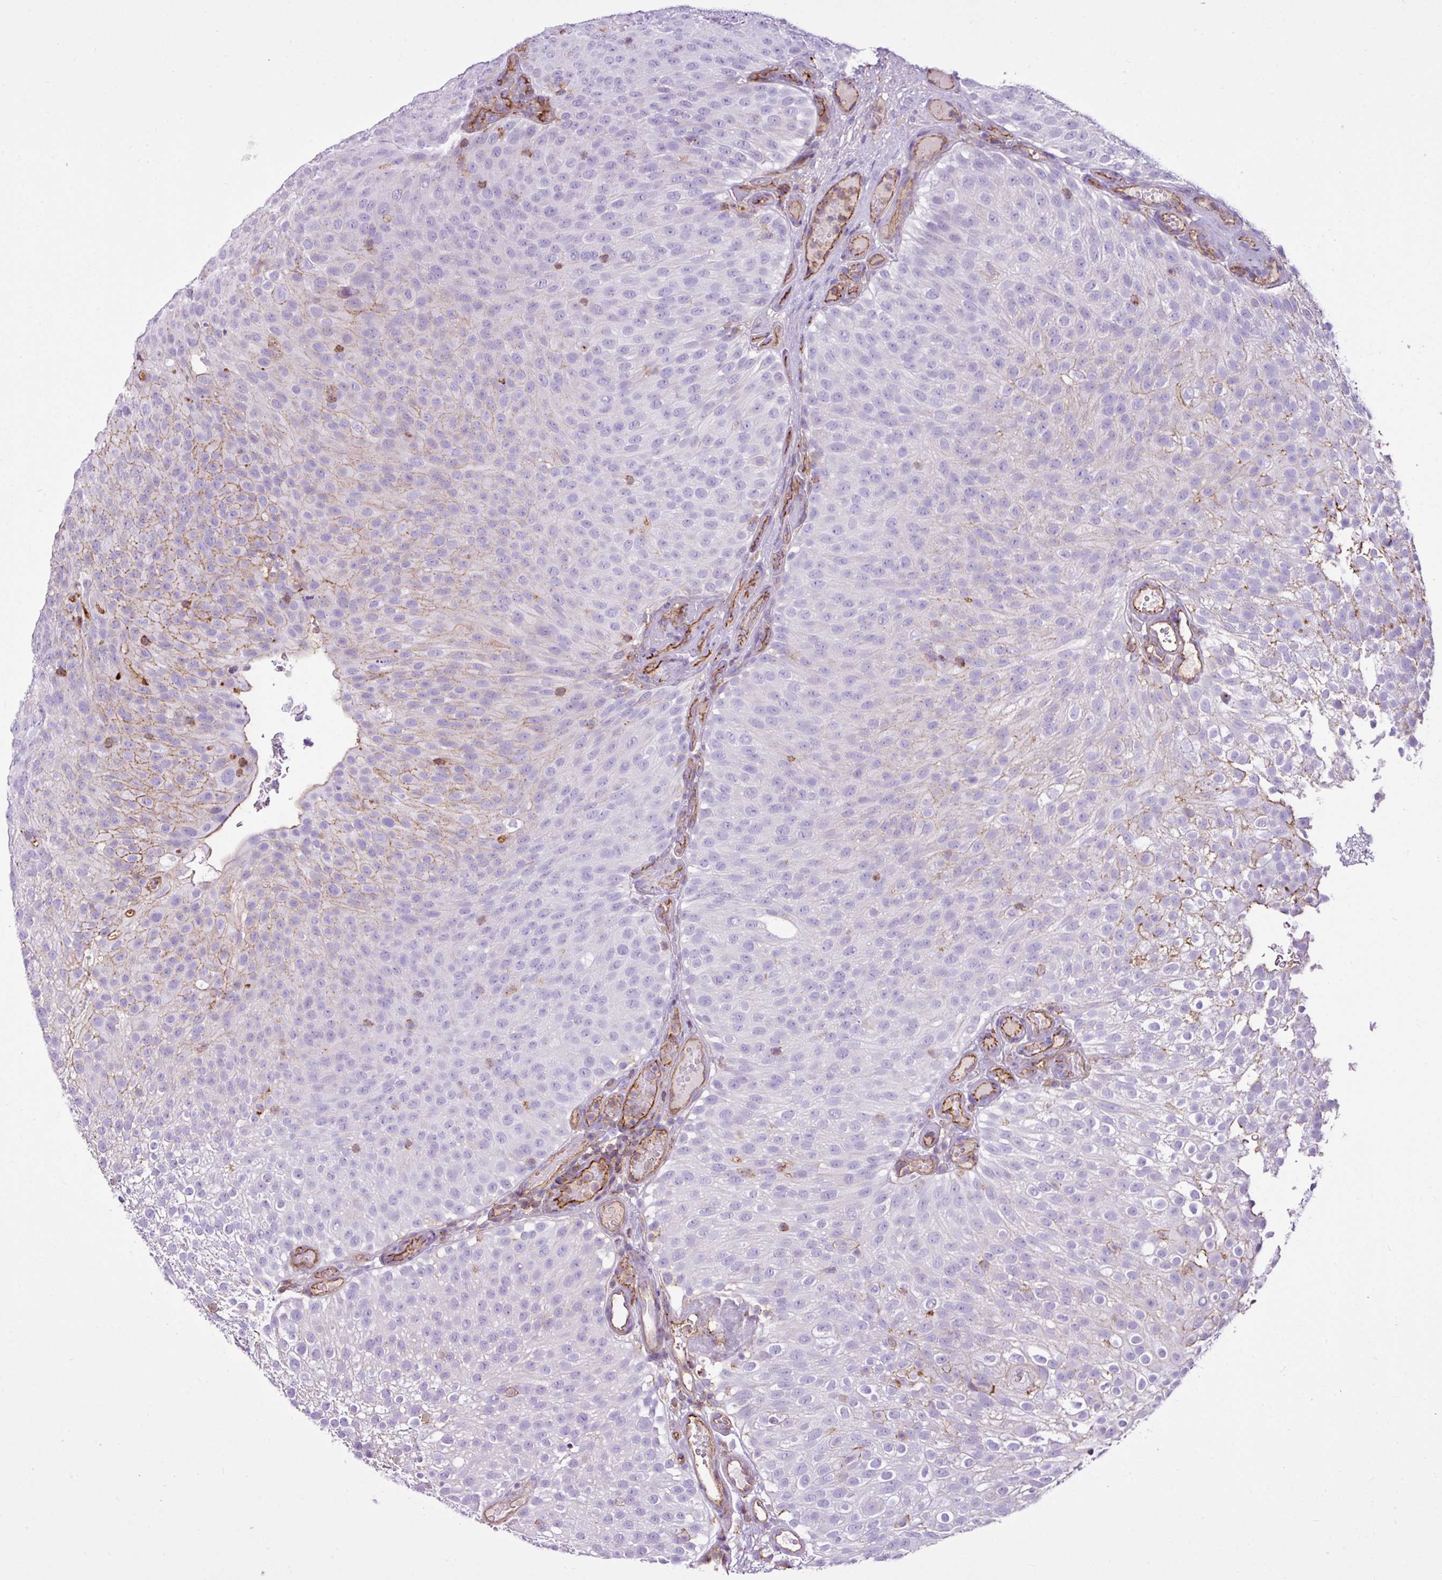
{"staining": {"intensity": "negative", "quantity": "none", "location": "none"}, "tissue": "urothelial cancer", "cell_type": "Tumor cells", "image_type": "cancer", "snomed": [{"axis": "morphology", "description": "Urothelial carcinoma, Low grade"}, {"axis": "topography", "description": "Urinary bladder"}], "caption": "There is no significant expression in tumor cells of urothelial cancer. (Brightfield microscopy of DAB (3,3'-diaminobenzidine) immunohistochemistry (IHC) at high magnification).", "gene": "EME2", "patient": {"sex": "male", "age": 78}}